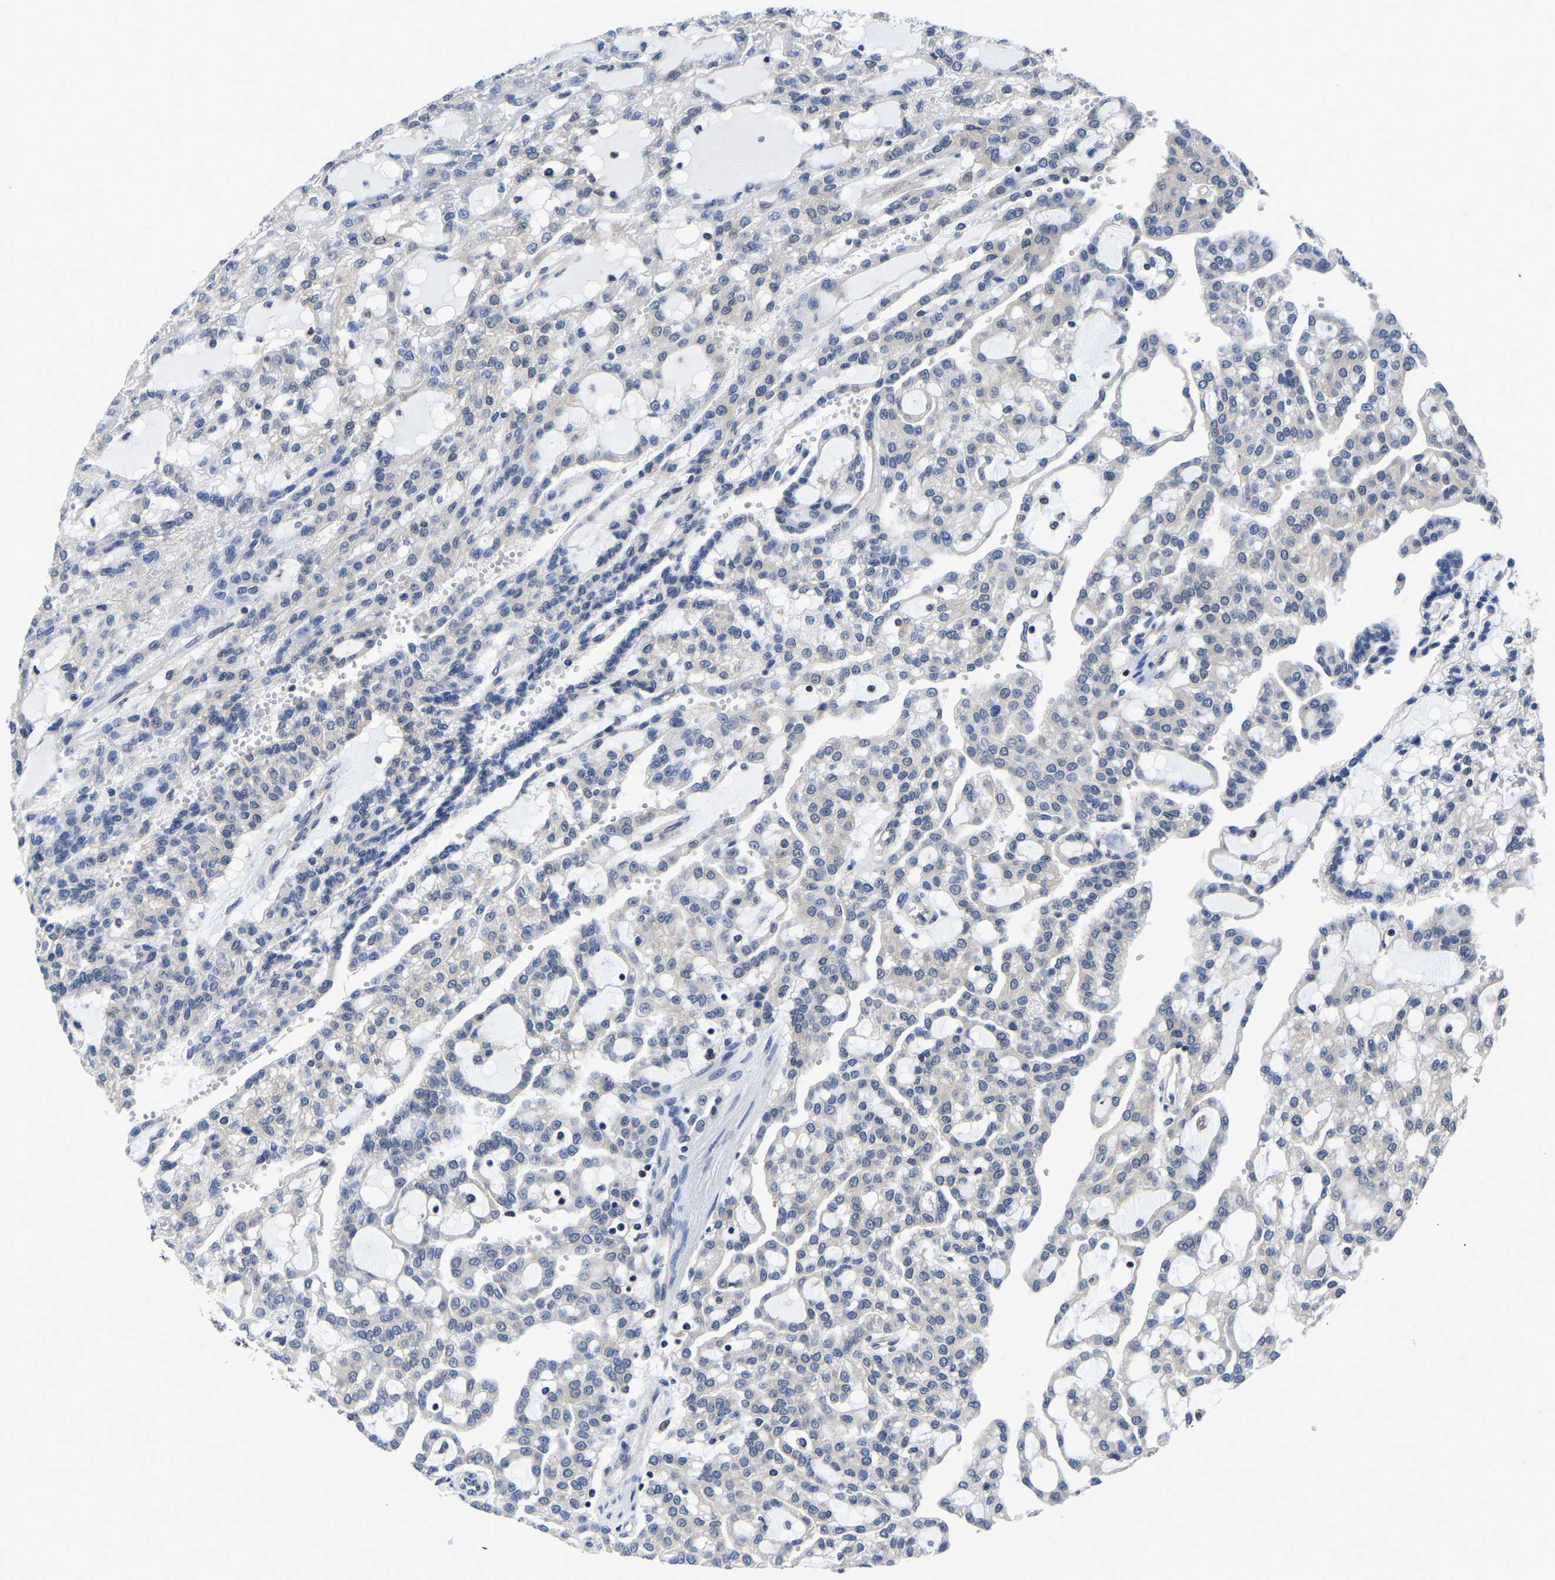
{"staining": {"intensity": "negative", "quantity": "none", "location": "none"}, "tissue": "renal cancer", "cell_type": "Tumor cells", "image_type": "cancer", "snomed": [{"axis": "morphology", "description": "Adenocarcinoma, NOS"}, {"axis": "topography", "description": "Kidney"}], "caption": "A micrograph of human adenocarcinoma (renal) is negative for staining in tumor cells. The staining is performed using DAB (3,3'-diaminobenzidine) brown chromogen with nuclei counter-stained in using hematoxylin.", "gene": "MCOLN2", "patient": {"sex": "male", "age": 63}}